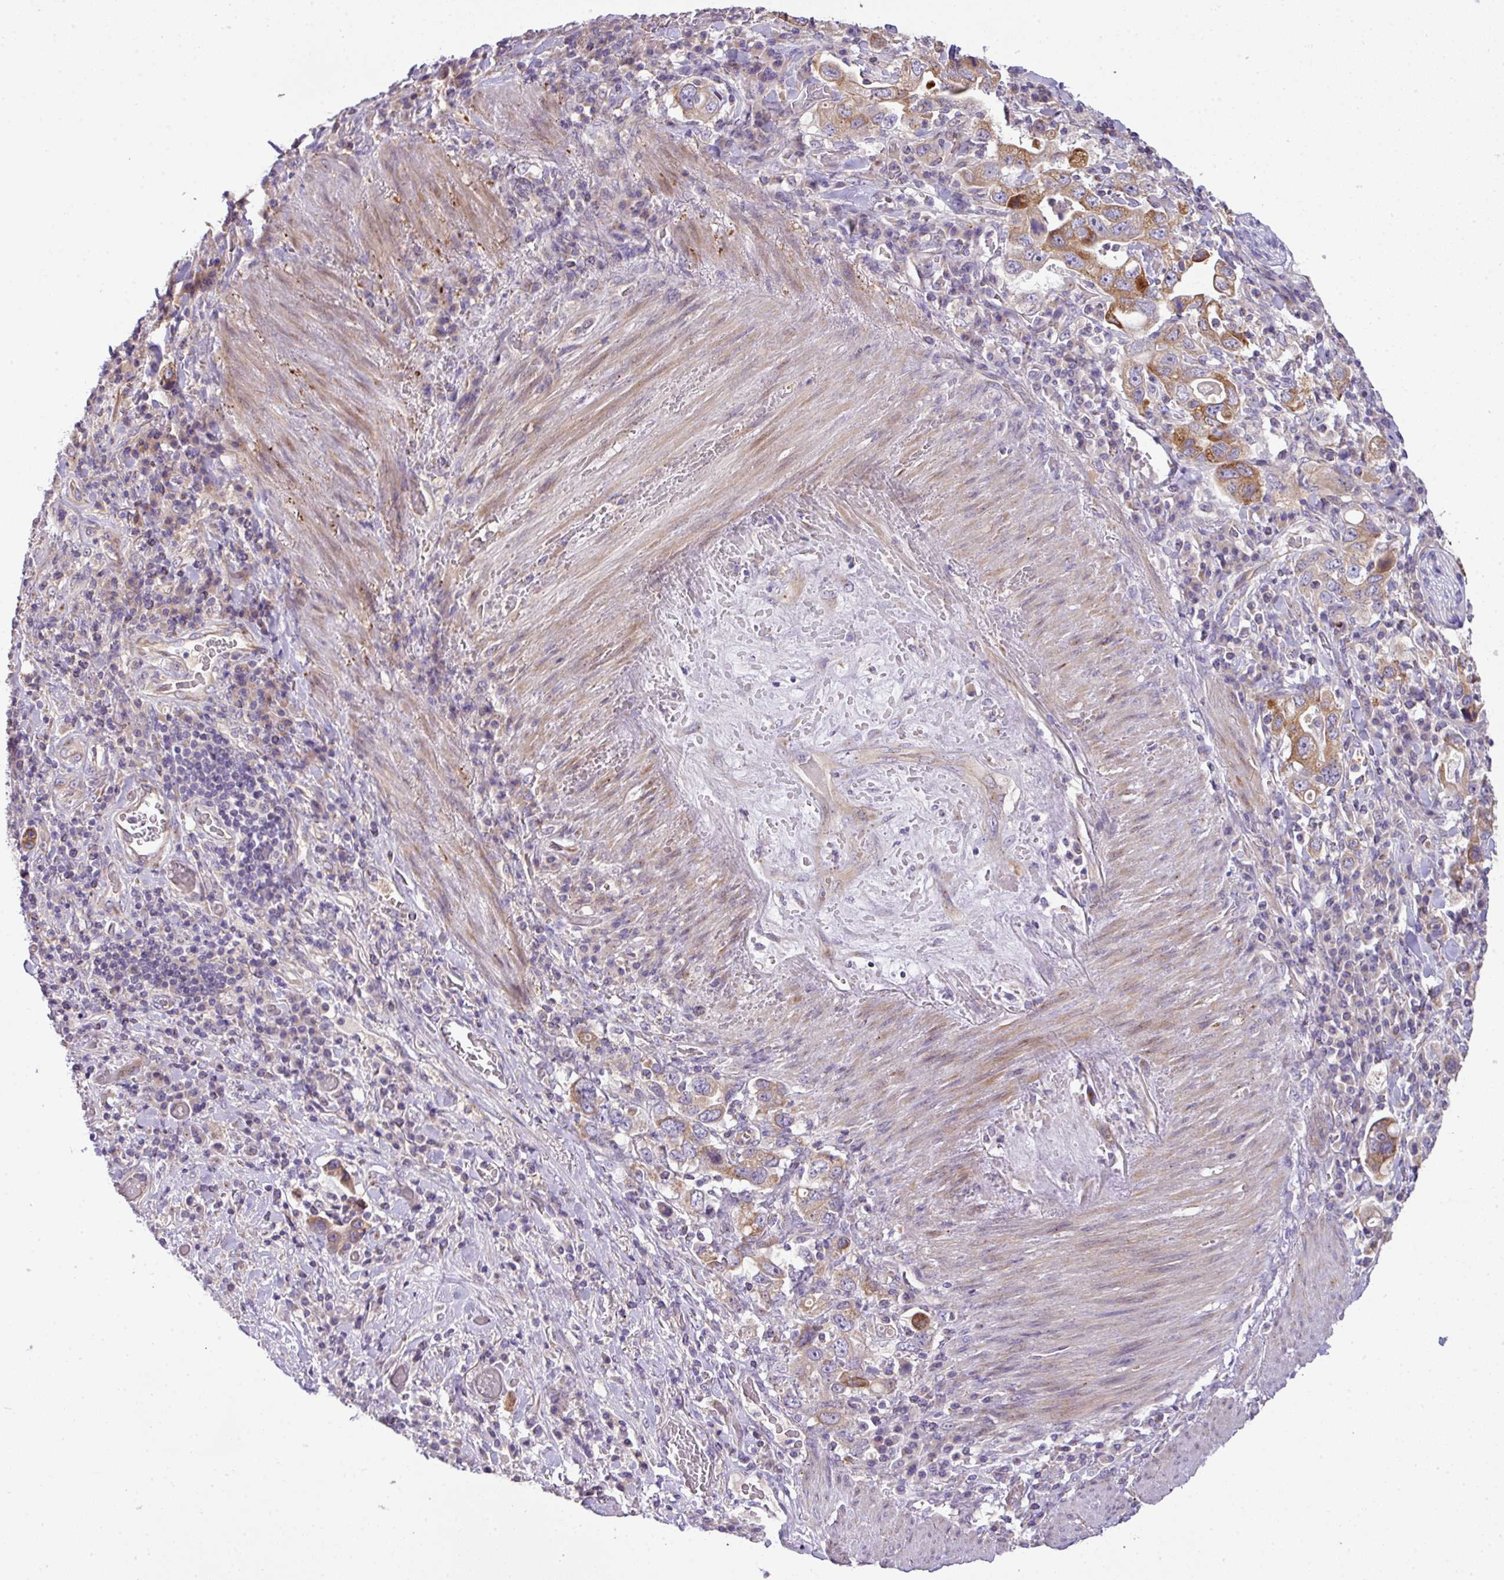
{"staining": {"intensity": "moderate", "quantity": ">75%", "location": "cytoplasmic/membranous"}, "tissue": "stomach cancer", "cell_type": "Tumor cells", "image_type": "cancer", "snomed": [{"axis": "morphology", "description": "Adenocarcinoma, NOS"}, {"axis": "topography", "description": "Stomach, upper"}, {"axis": "topography", "description": "Stomach"}], "caption": "This is an image of immunohistochemistry staining of stomach cancer (adenocarcinoma), which shows moderate expression in the cytoplasmic/membranous of tumor cells.", "gene": "PIK3R5", "patient": {"sex": "male", "age": 62}}